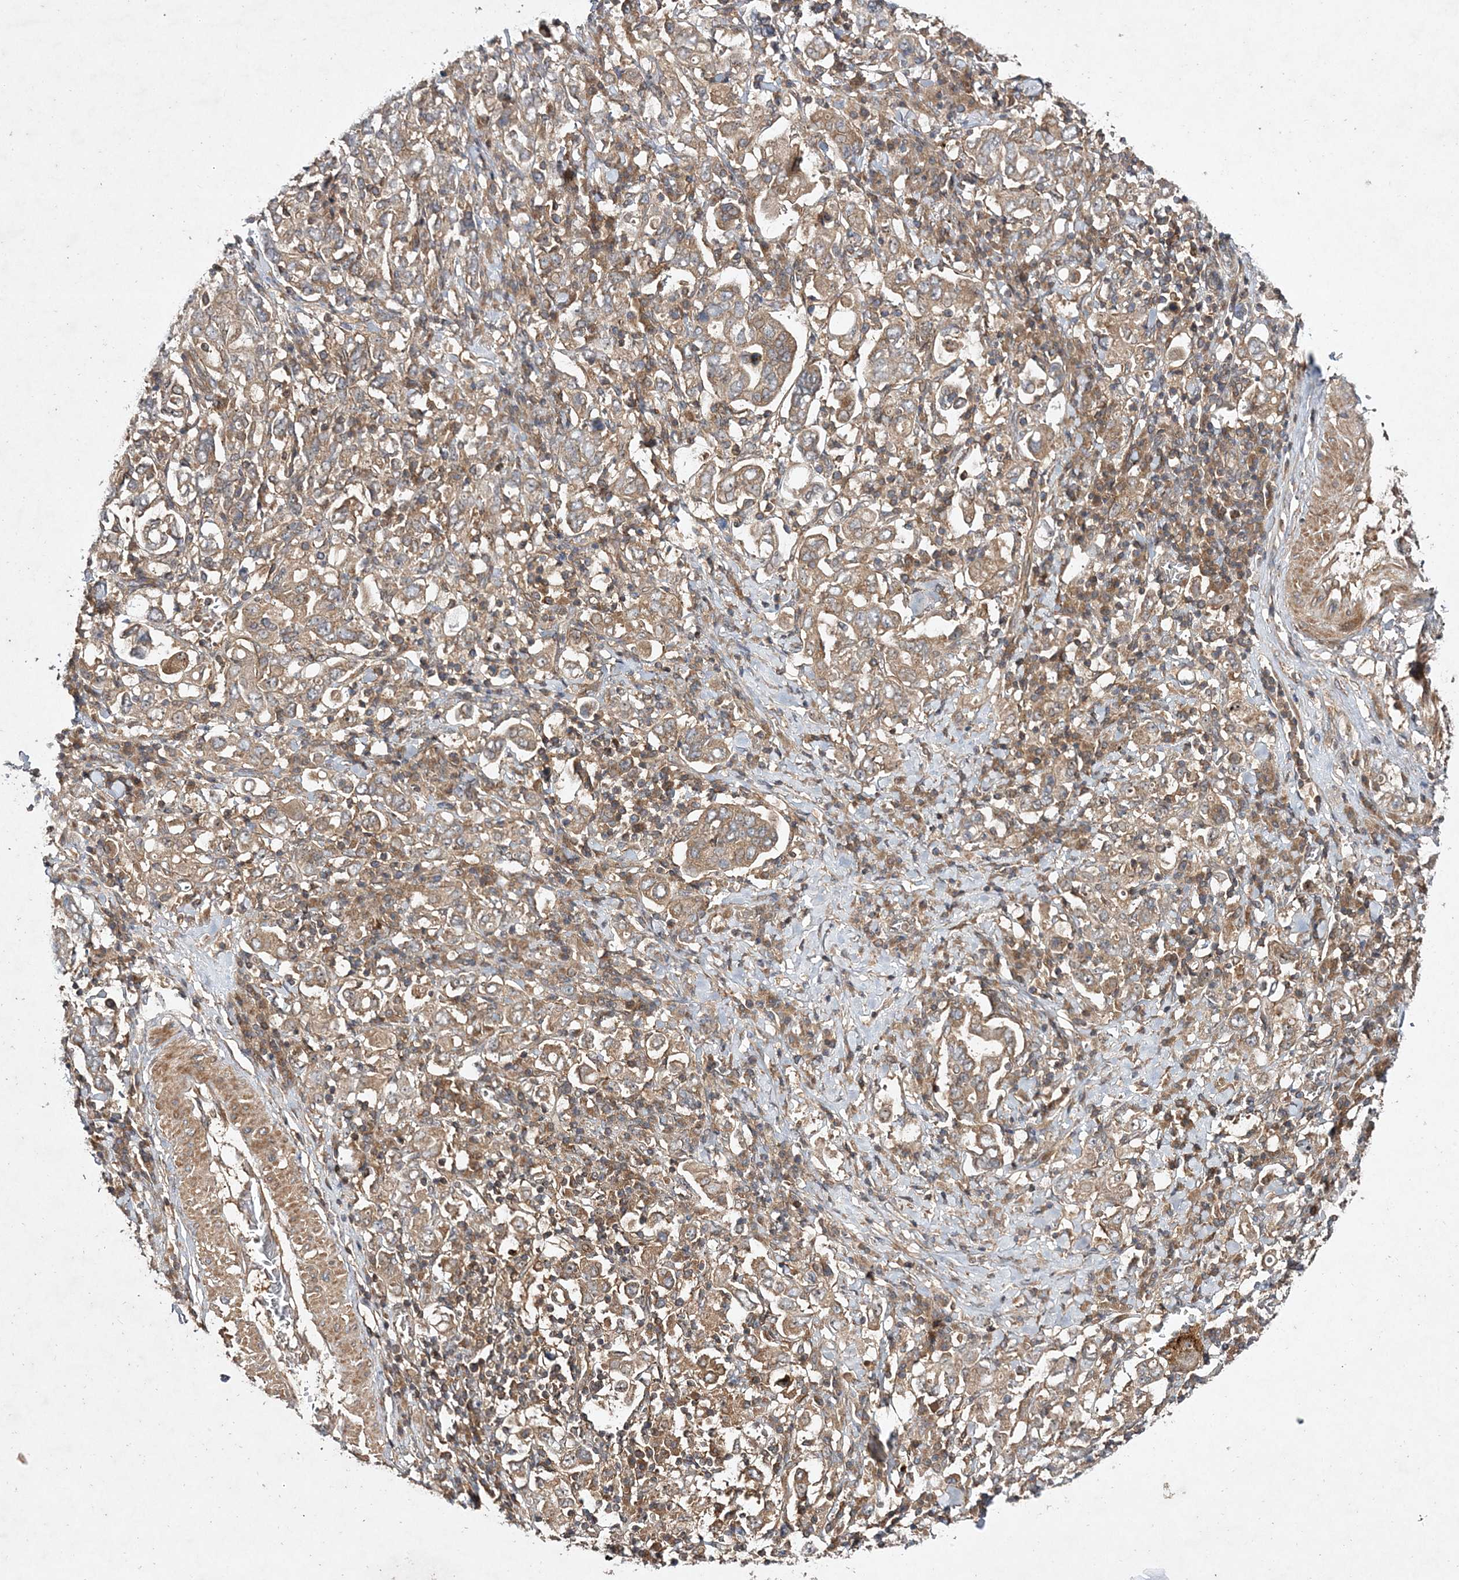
{"staining": {"intensity": "moderate", "quantity": ">75%", "location": "cytoplasmic/membranous"}, "tissue": "stomach cancer", "cell_type": "Tumor cells", "image_type": "cancer", "snomed": [{"axis": "morphology", "description": "Adenocarcinoma, NOS"}, {"axis": "topography", "description": "Stomach, upper"}], "caption": "The histopathology image displays immunohistochemical staining of stomach cancer. There is moderate cytoplasmic/membranous staining is present in about >75% of tumor cells. (Stains: DAB (3,3'-diaminobenzidine) in brown, nuclei in blue, Microscopy: brightfield microscopy at high magnification).", "gene": "TMEM9B", "patient": {"sex": "male", "age": 62}}